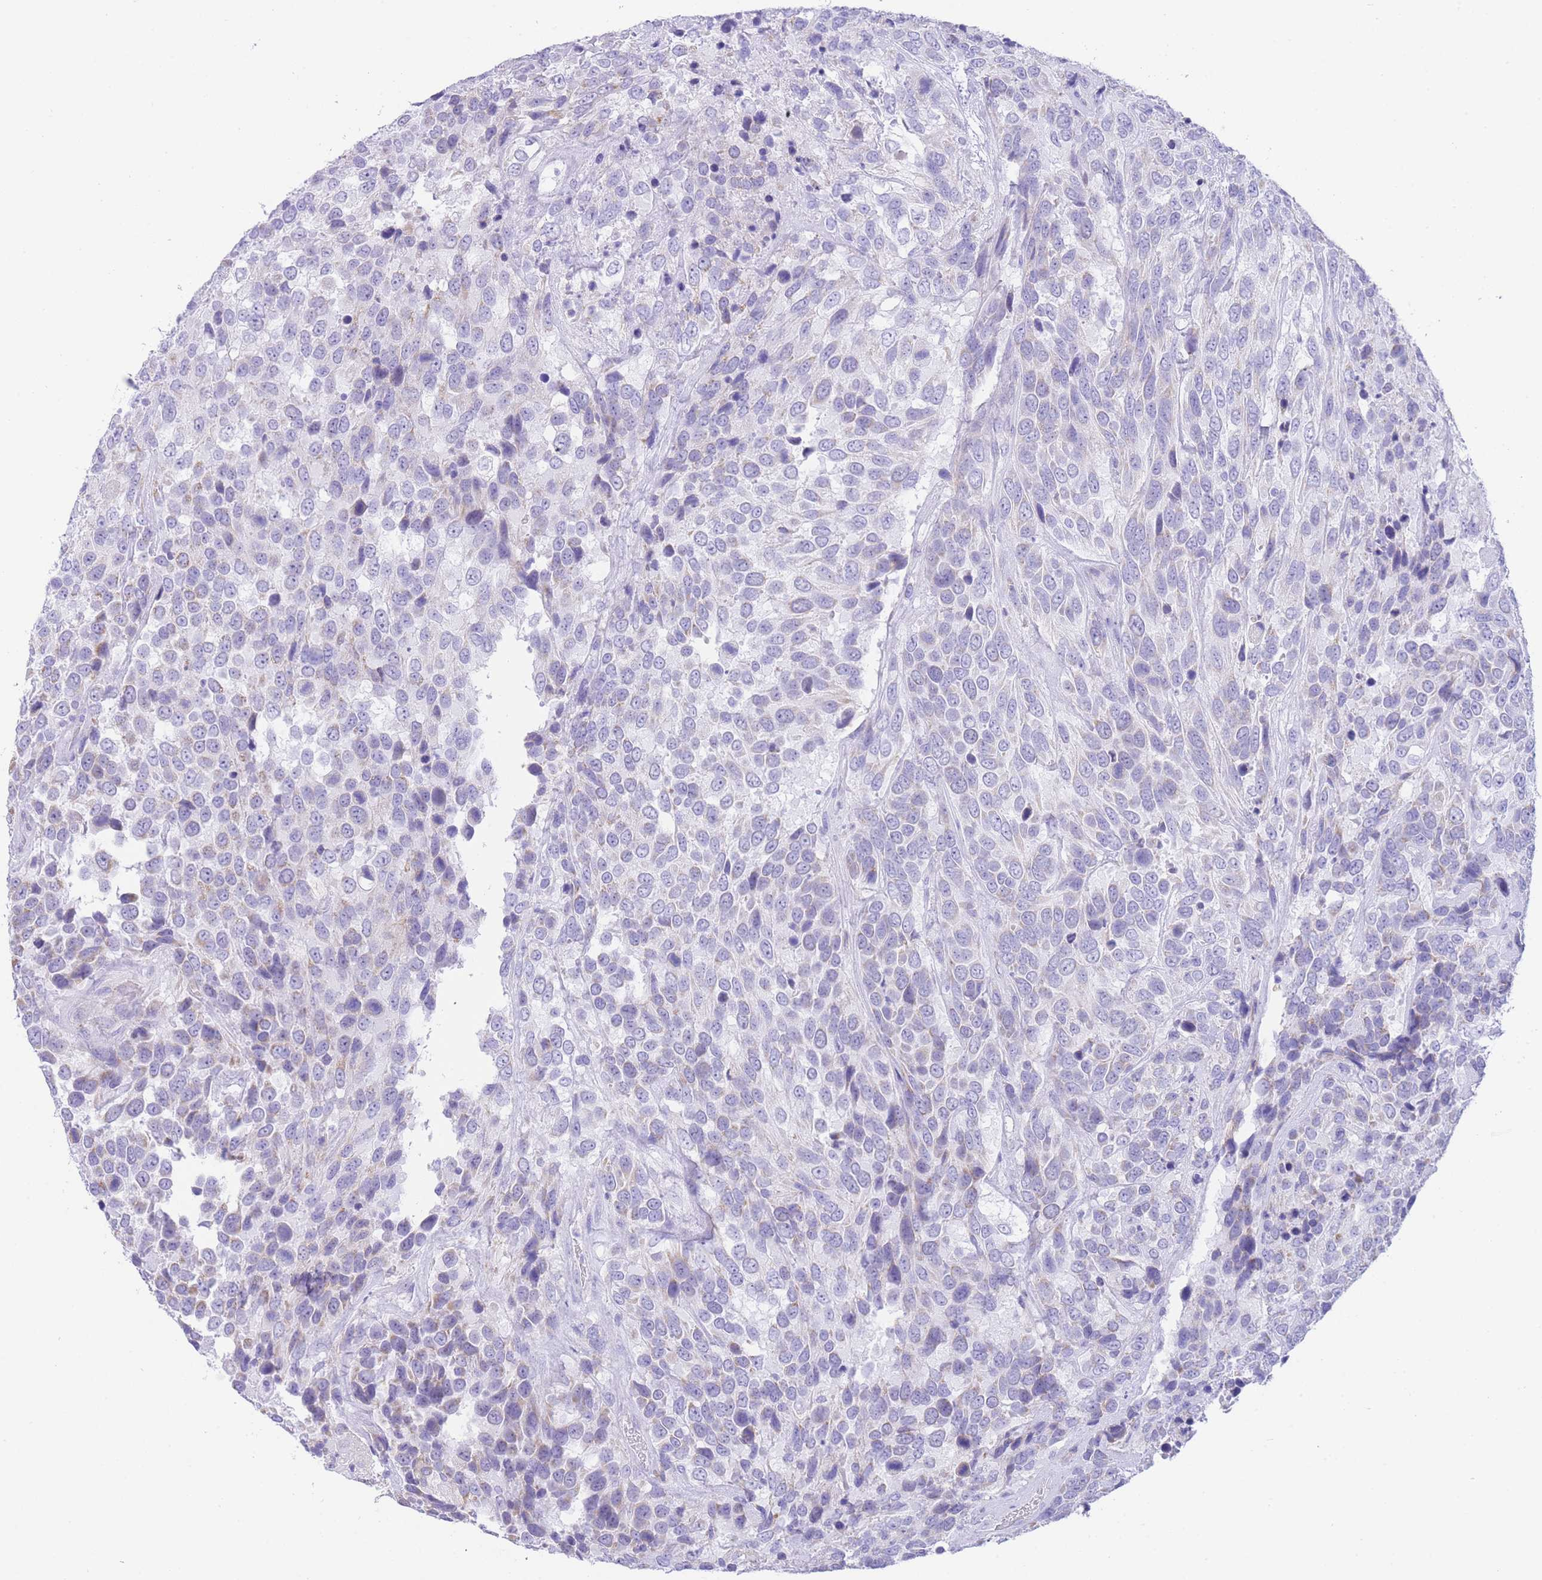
{"staining": {"intensity": "weak", "quantity": "<25%", "location": "cytoplasmic/membranous"}, "tissue": "urothelial cancer", "cell_type": "Tumor cells", "image_type": "cancer", "snomed": [{"axis": "morphology", "description": "Urothelial carcinoma, High grade"}, {"axis": "topography", "description": "Urinary bladder"}], "caption": "Immunohistochemistry (IHC) image of human high-grade urothelial carcinoma stained for a protein (brown), which exhibits no expression in tumor cells.", "gene": "ACSM4", "patient": {"sex": "female", "age": 70}}